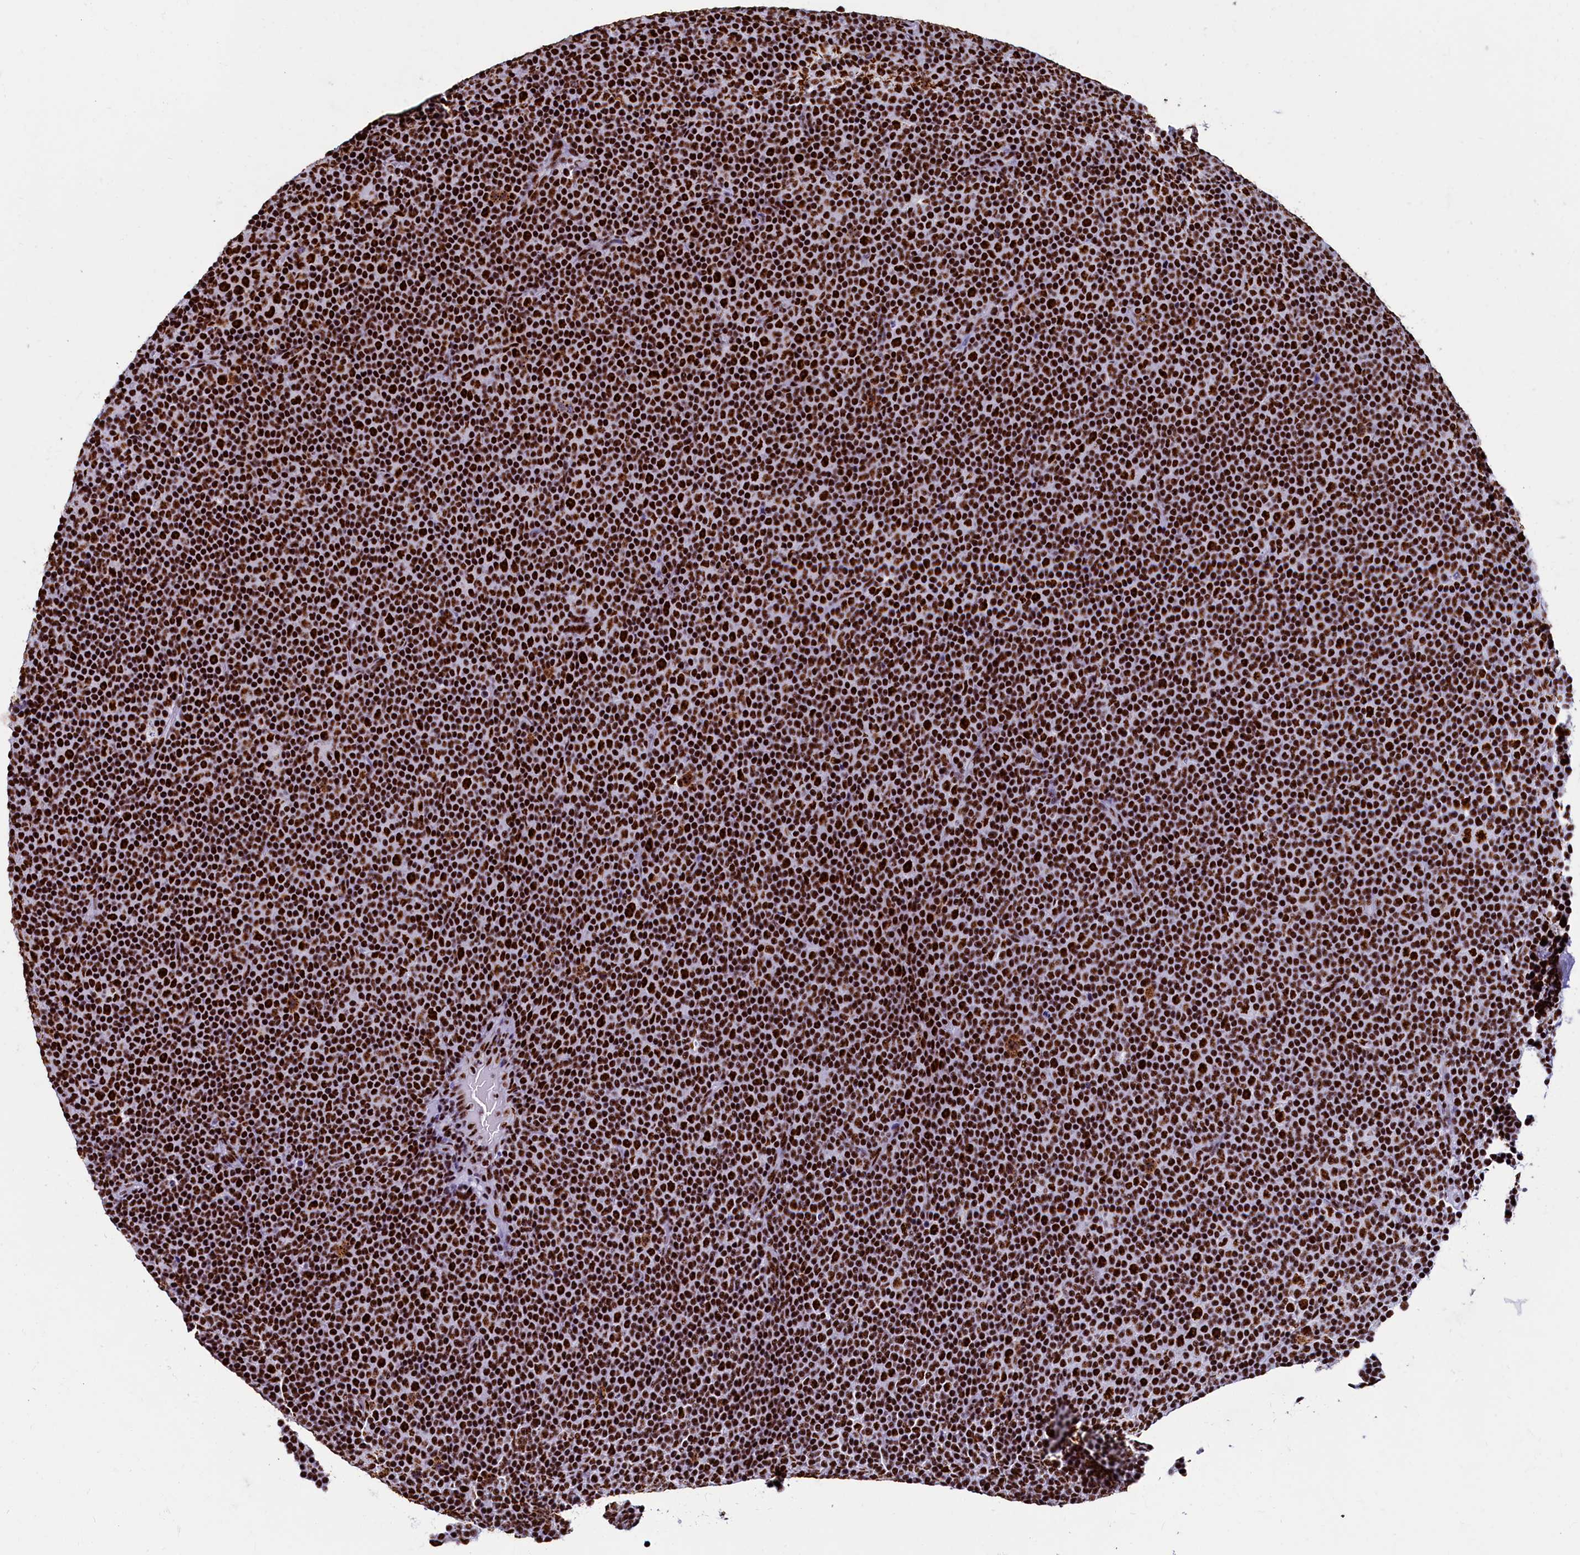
{"staining": {"intensity": "strong", "quantity": ">75%", "location": "nuclear"}, "tissue": "lymphoma", "cell_type": "Tumor cells", "image_type": "cancer", "snomed": [{"axis": "morphology", "description": "Malignant lymphoma, non-Hodgkin's type, Low grade"}, {"axis": "topography", "description": "Lymph node"}], "caption": "Strong nuclear positivity for a protein is seen in approximately >75% of tumor cells of low-grade malignant lymphoma, non-Hodgkin's type using immunohistochemistry (IHC).", "gene": "SRRM2", "patient": {"sex": "female", "age": 67}}